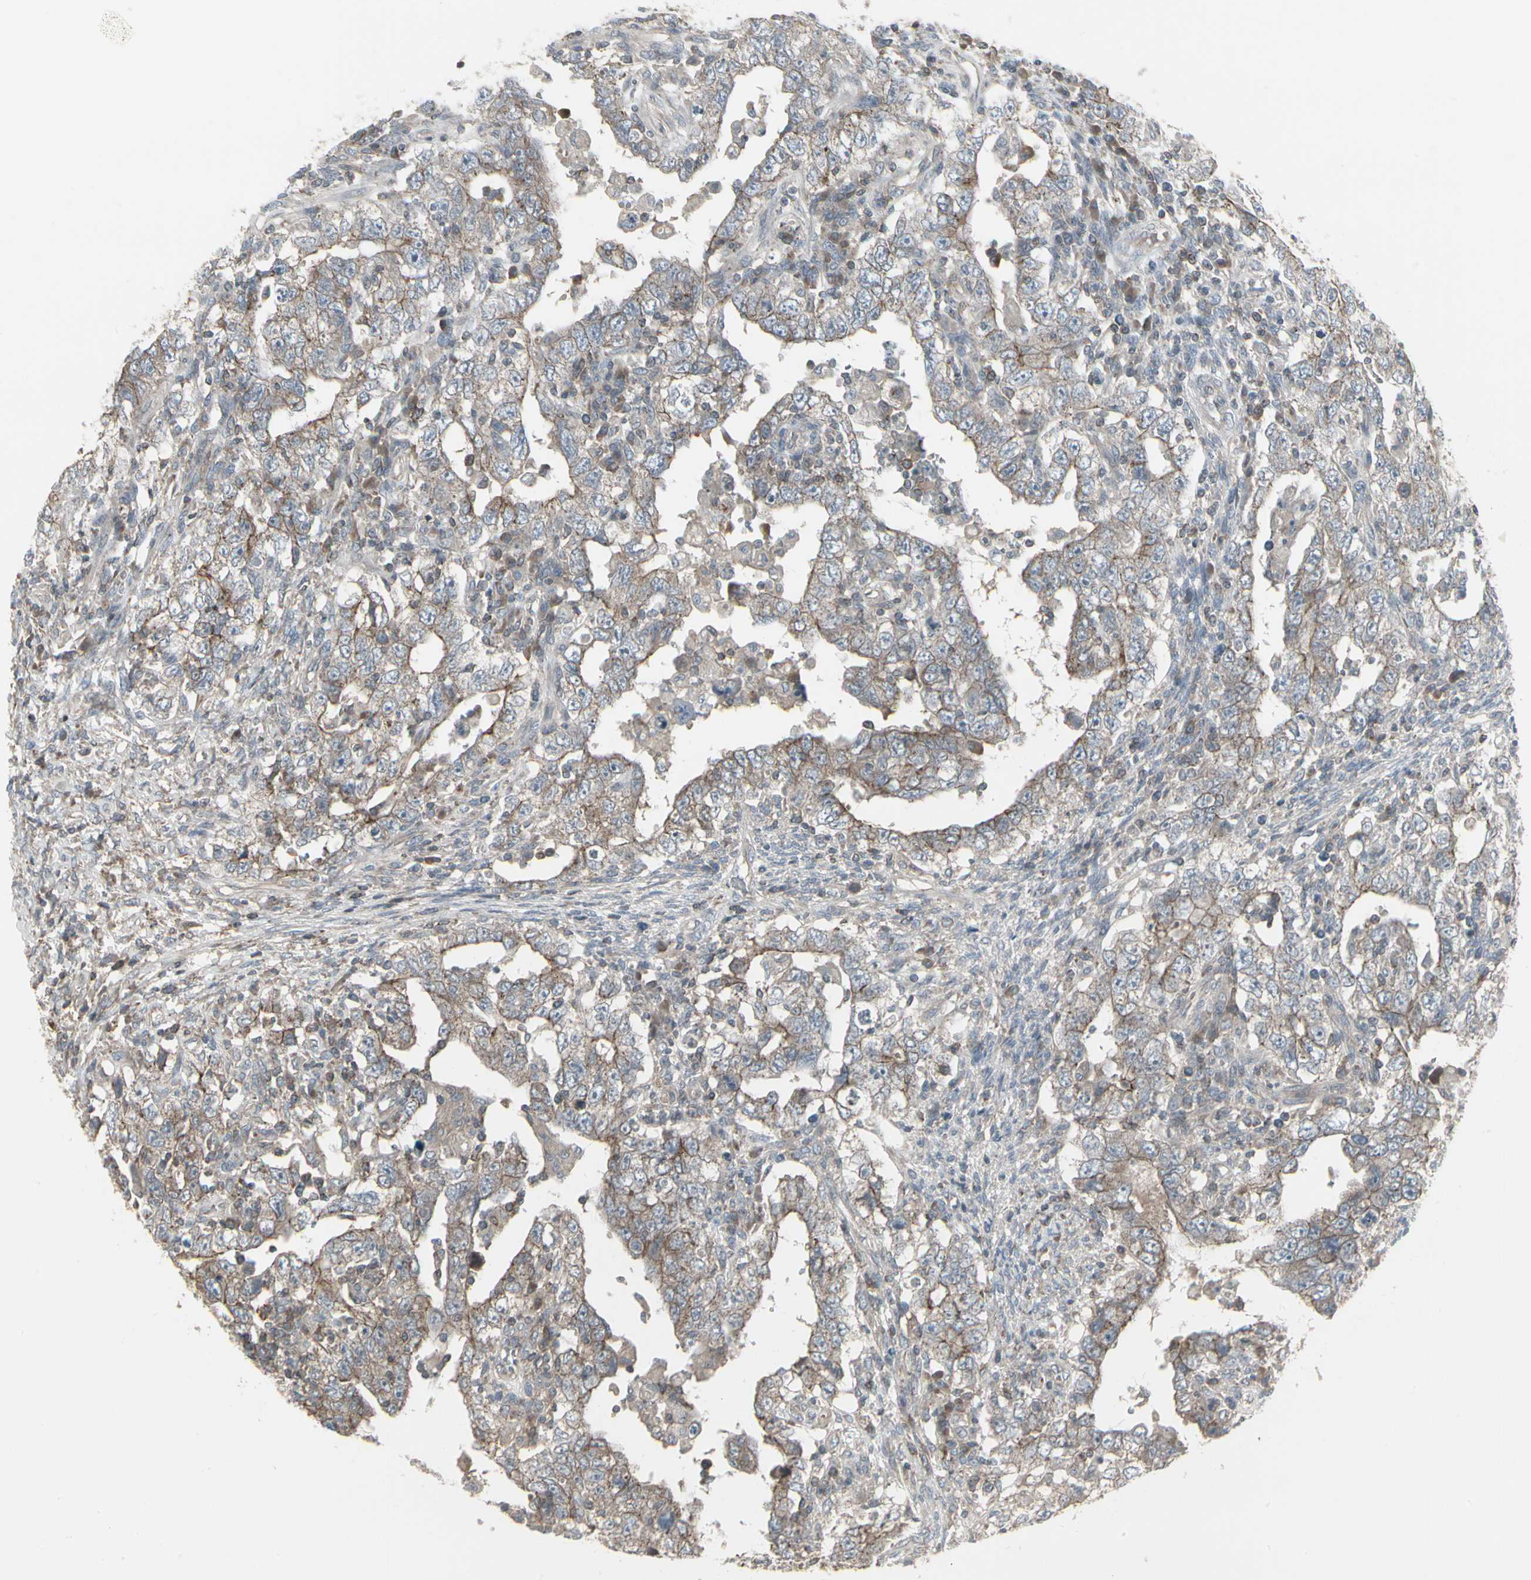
{"staining": {"intensity": "moderate", "quantity": ">75%", "location": "cytoplasmic/membranous"}, "tissue": "testis cancer", "cell_type": "Tumor cells", "image_type": "cancer", "snomed": [{"axis": "morphology", "description": "Carcinoma, Embryonal, NOS"}, {"axis": "topography", "description": "Testis"}], "caption": "Testis cancer (embryonal carcinoma) stained with DAB immunohistochemistry (IHC) exhibits medium levels of moderate cytoplasmic/membranous expression in approximately >75% of tumor cells.", "gene": "EPS15", "patient": {"sex": "male", "age": 26}}